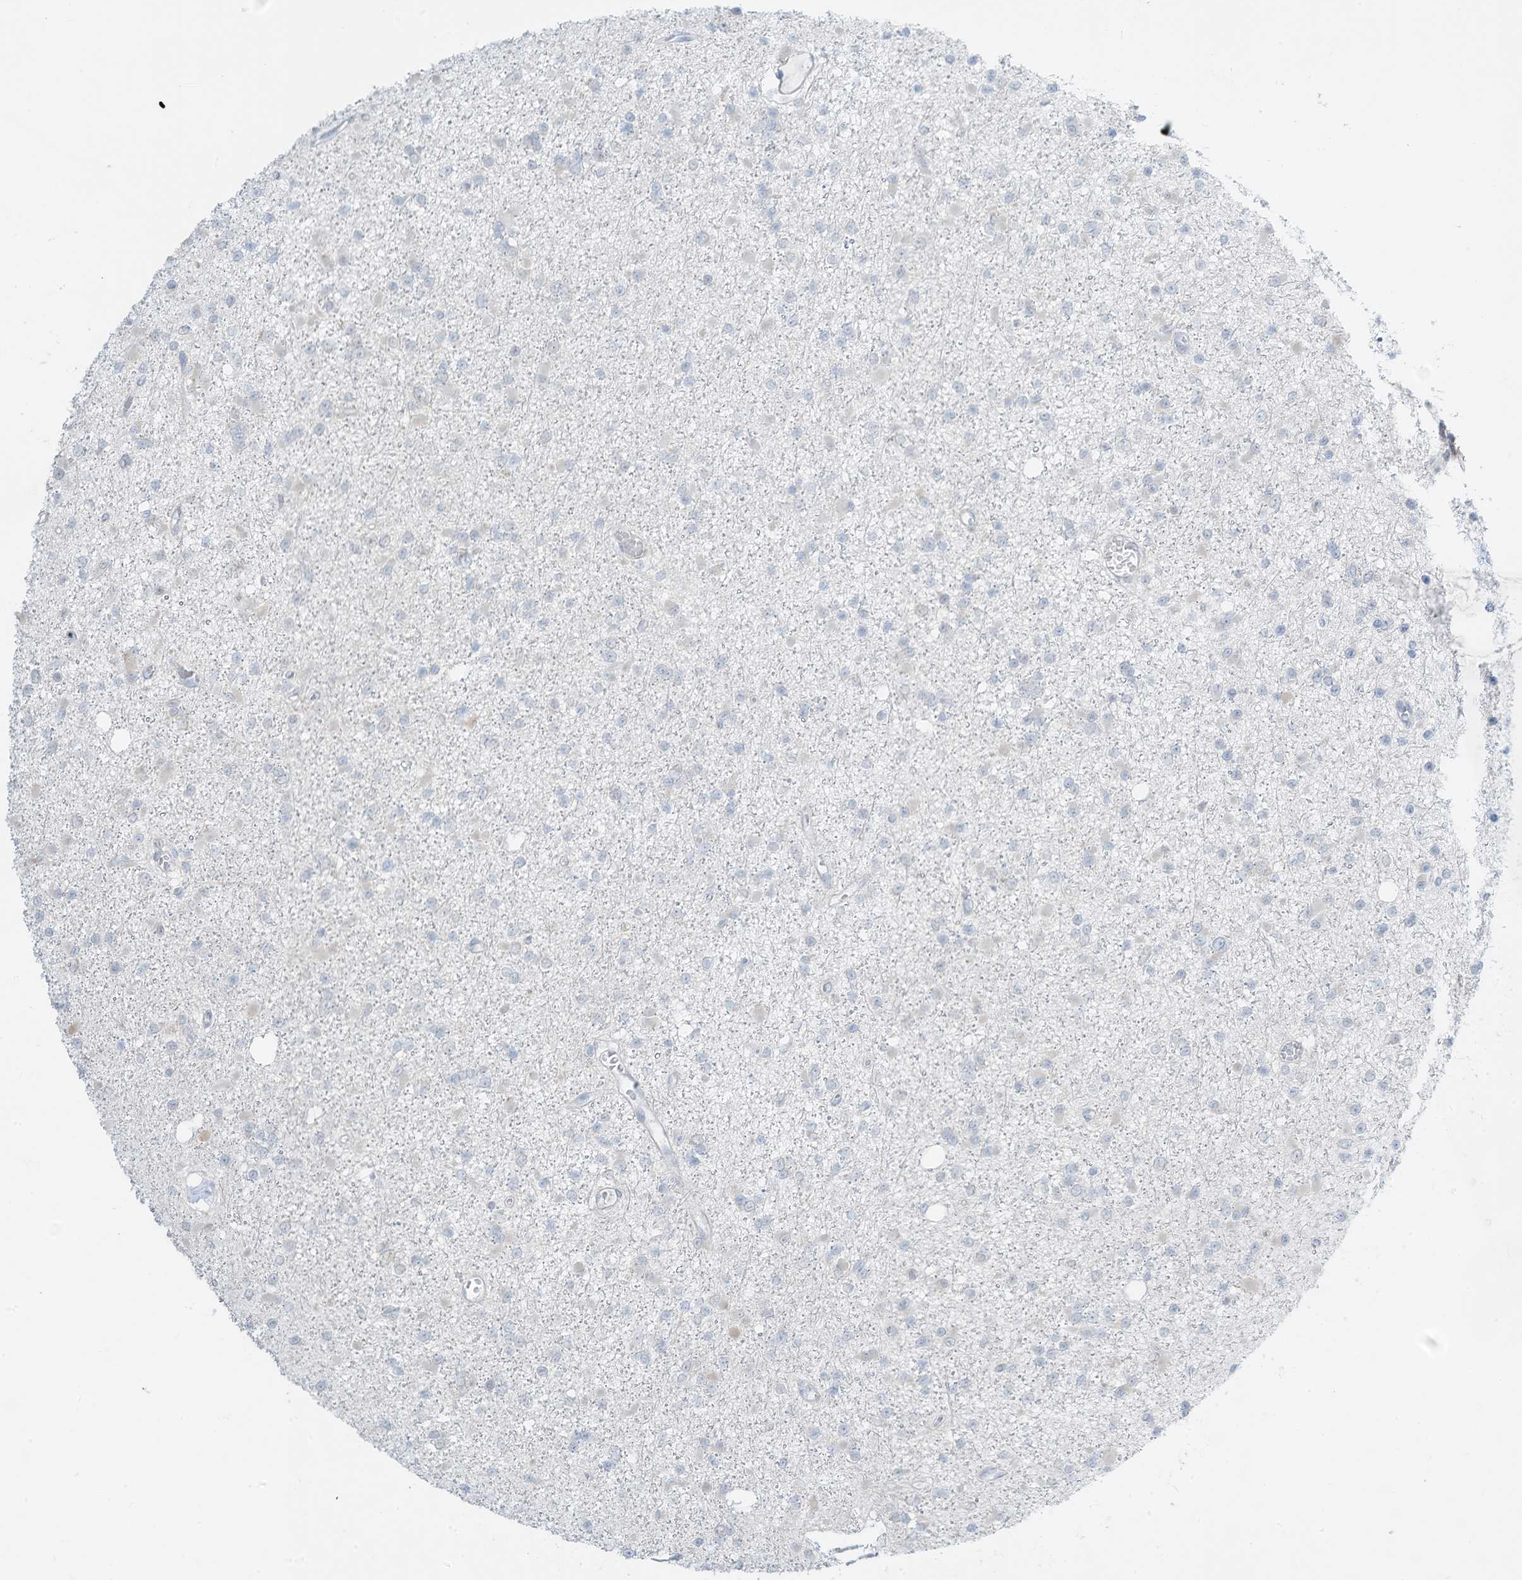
{"staining": {"intensity": "negative", "quantity": "none", "location": "none"}, "tissue": "glioma", "cell_type": "Tumor cells", "image_type": "cancer", "snomed": [{"axis": "morphology", "description": "Glioma, malignant, Low grade"}, {"axis": "topography", "description": "Brain"}], "caption": "The photomicrograph displays no staining of tumor cells in glioma.", "gene": "ASPRV1", "patient": {"sex": "female", "age": 22}}